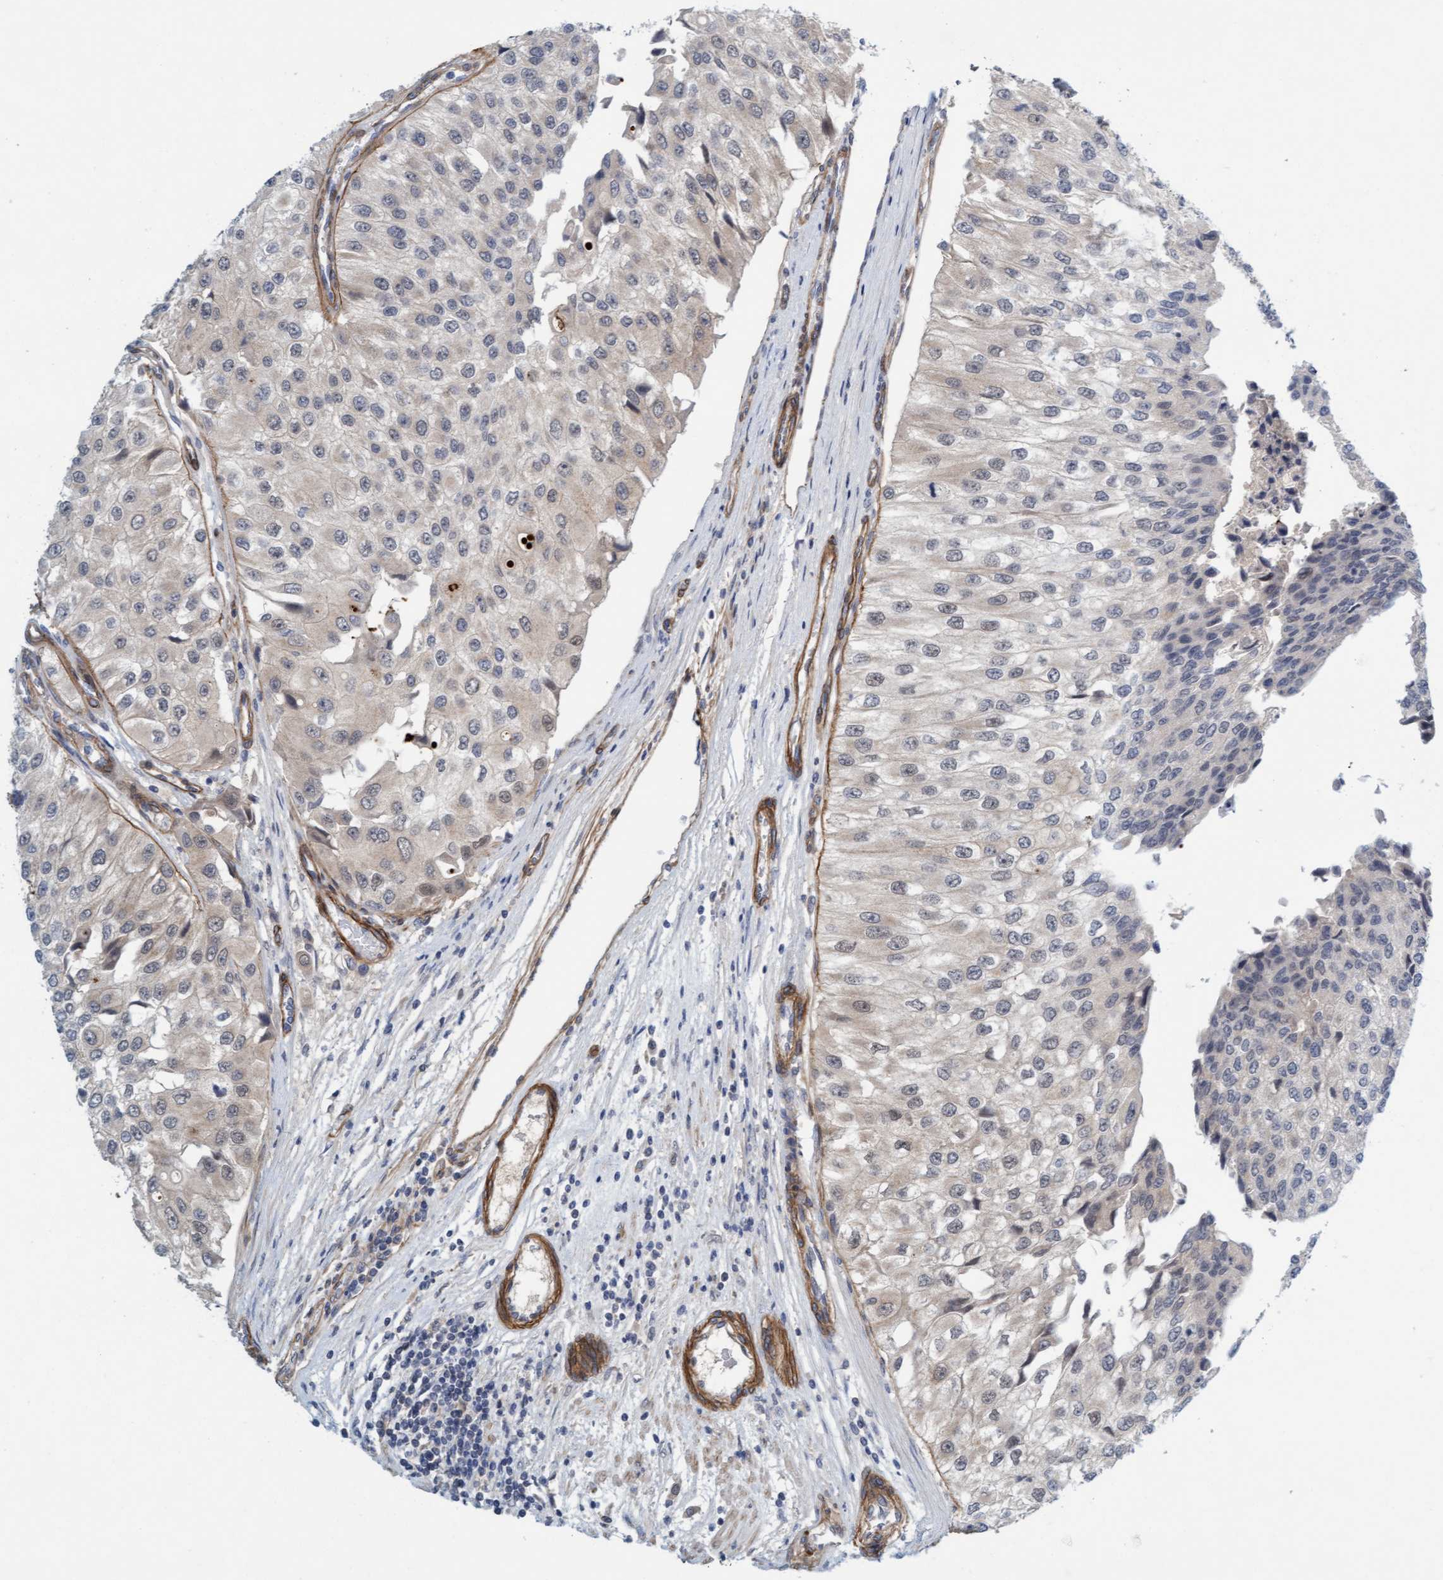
{"staining": {"intensity": "negative", "quantity": "none", "location": "none"}, "tissue": "urothelial cancer", "cell_type": "Tumor cells", "image_type": "cancer", "snomed": [{"axis": "morphology", "description": "Urothelial carcinoma, High grade"}, {"axis": "topography", "description": "Kidney"}, {"axis": "topography", "description": "Urinary bladder"}], "caption": "Immunohistochemistry micrograph of urothelial cancer stained for a protein (brown), which reveals no expression in tumor cells.", "gene": "TSTD2", "patient": {"sex": "male", "age": 77}}